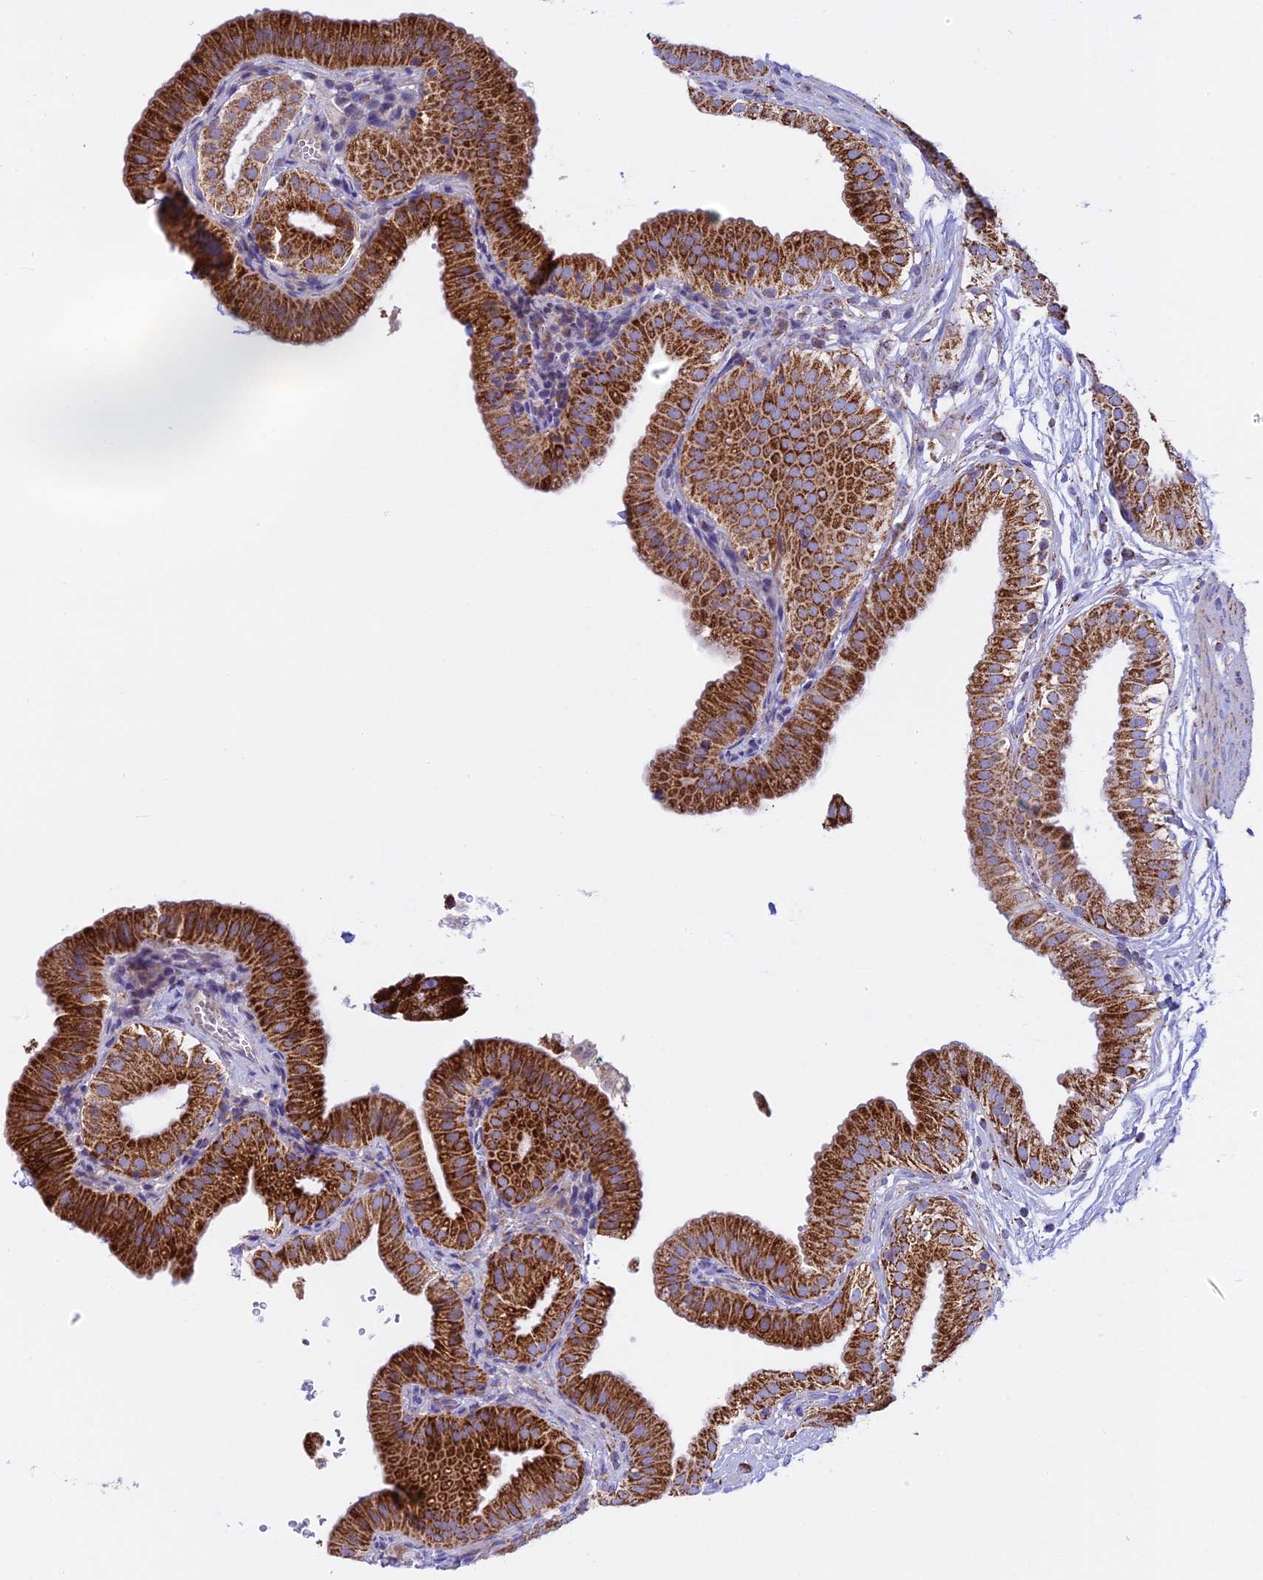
{"staining": {"intensity": "strong", "quantity": "25%-75%", "location": "cytoplasmic/membranous"}, "tissue": "gallbladder", "cell_type": "Glandular cells", "image_type": "normal", "snomed": [{"axis": "morphology", "description": "Normal tissue, NOS"}, {"axis": "topography", "description": "Gallbladder"}], "caption": "This is a micrograph of IHC staining of normal gallbladder, which shows strong expression in the cytoplasmic/membranous of glandular cells.", "gene": "HSDL2", "patient": {"sex": "female", "age": 61}}